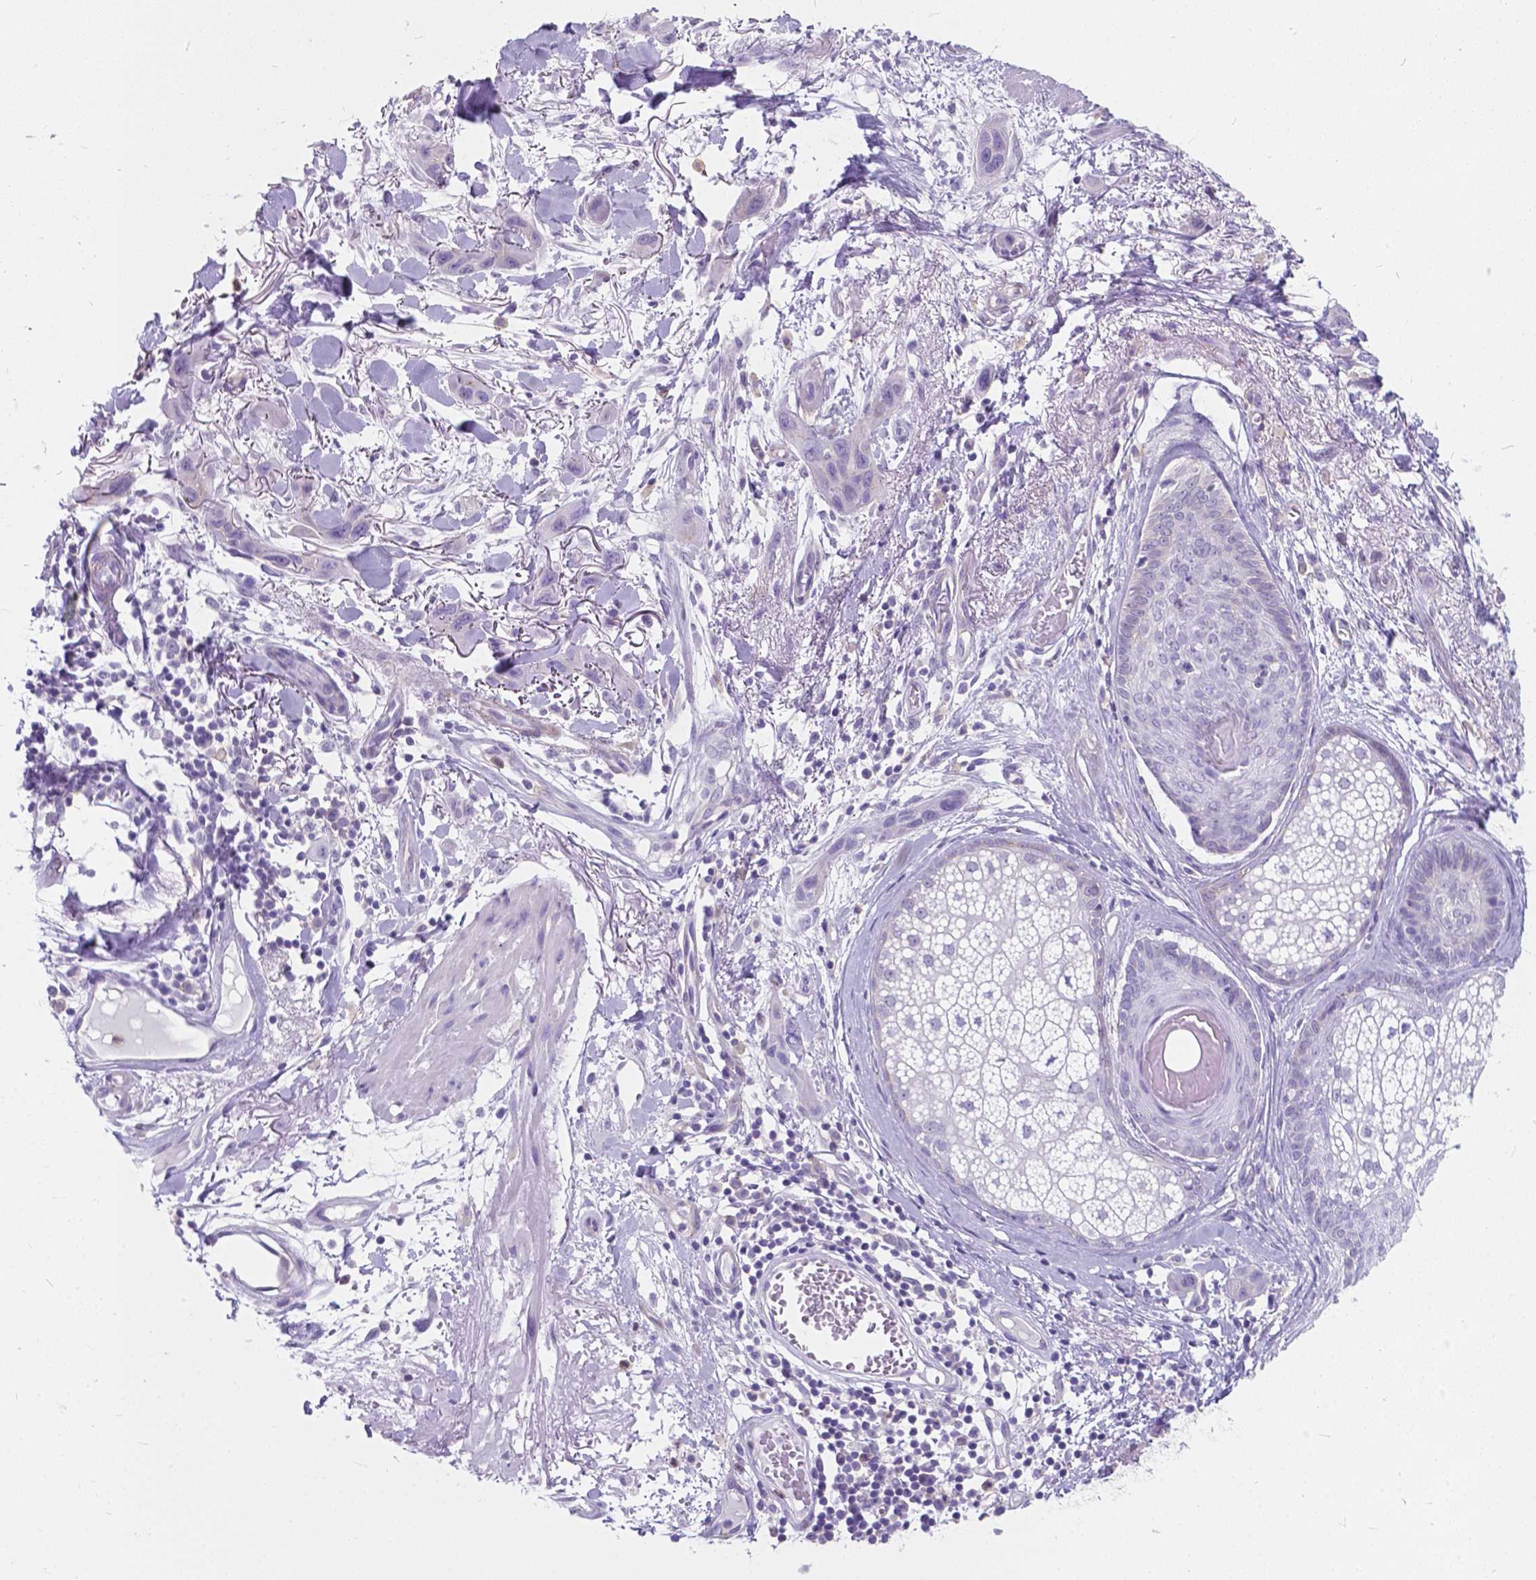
{"staining": {"intensity": "negative", "quantity": "none", "location": "none"}, "tissue": "skin cancer", "cell_type": "Tumor cells", "image_type": "cancer", "snomed": [{"axis": "morphology", "description": "Squamous cell carcinoma, NOS"}, {"axis": "topography", "description": "Skin"}], "caption": "Human skin cancer stained for a protein using immunohistochemistry displays no staining in tumor cells.", "gene": "KIAA0040", "patient": {"sex": "male", "age": 79}}